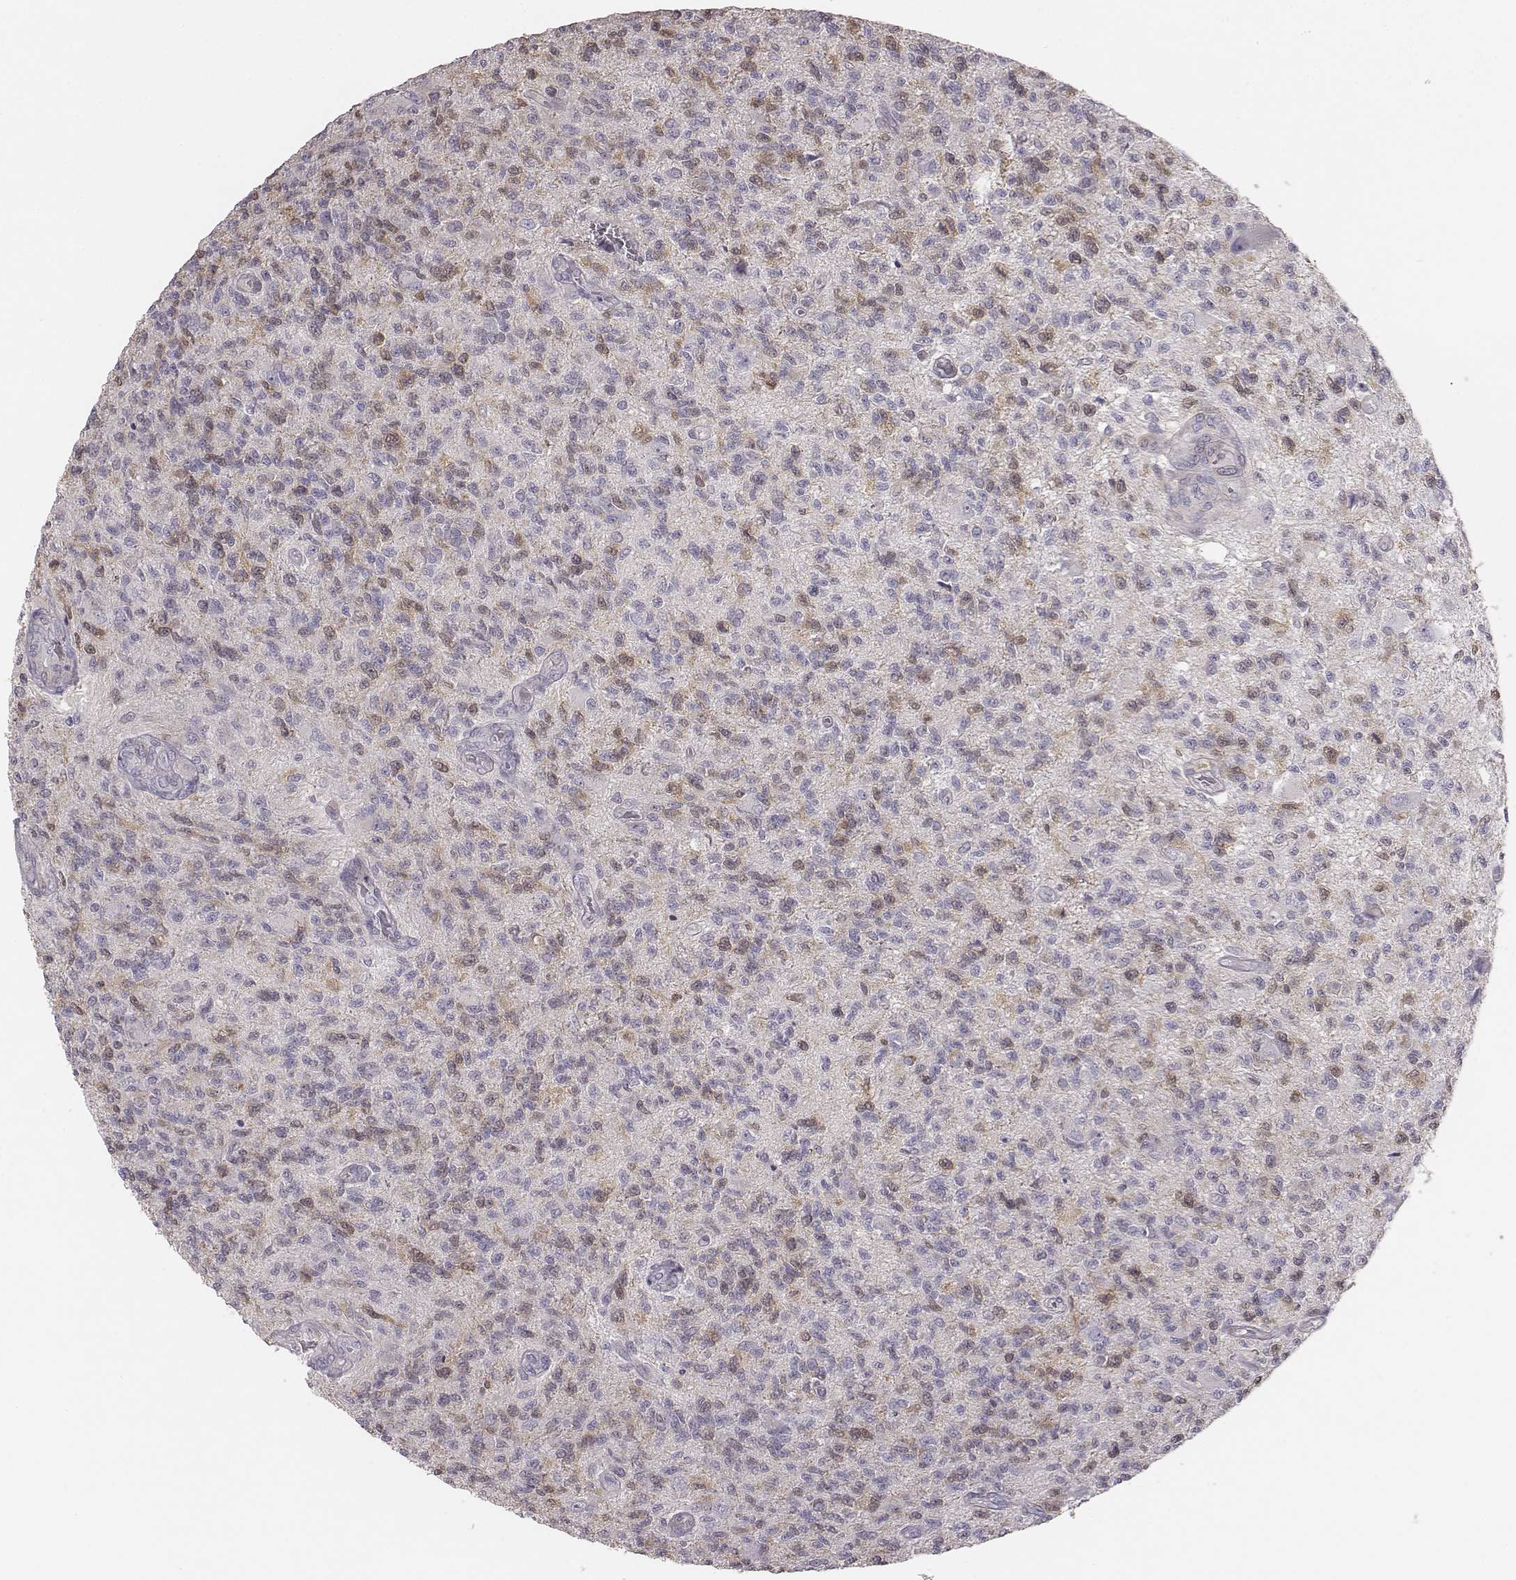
{"staining": {"intensity": "negative", "quantity": "none", "location": "none"}, "tissue": "glioma", "cell_type": "Tumor cells", "image_type": "cancer", "snomed": [{"axis": "morphology", "description": "Glioma, malignant, High grade"}, {"axis": "topography", "description": "Brain"}], "caption": "Immunohistochemistry of malignant glioma (high-grade) displays no positivity in tumor cells.", "gene": "PBK", "patient": {"sex": "male", "age": 56}}